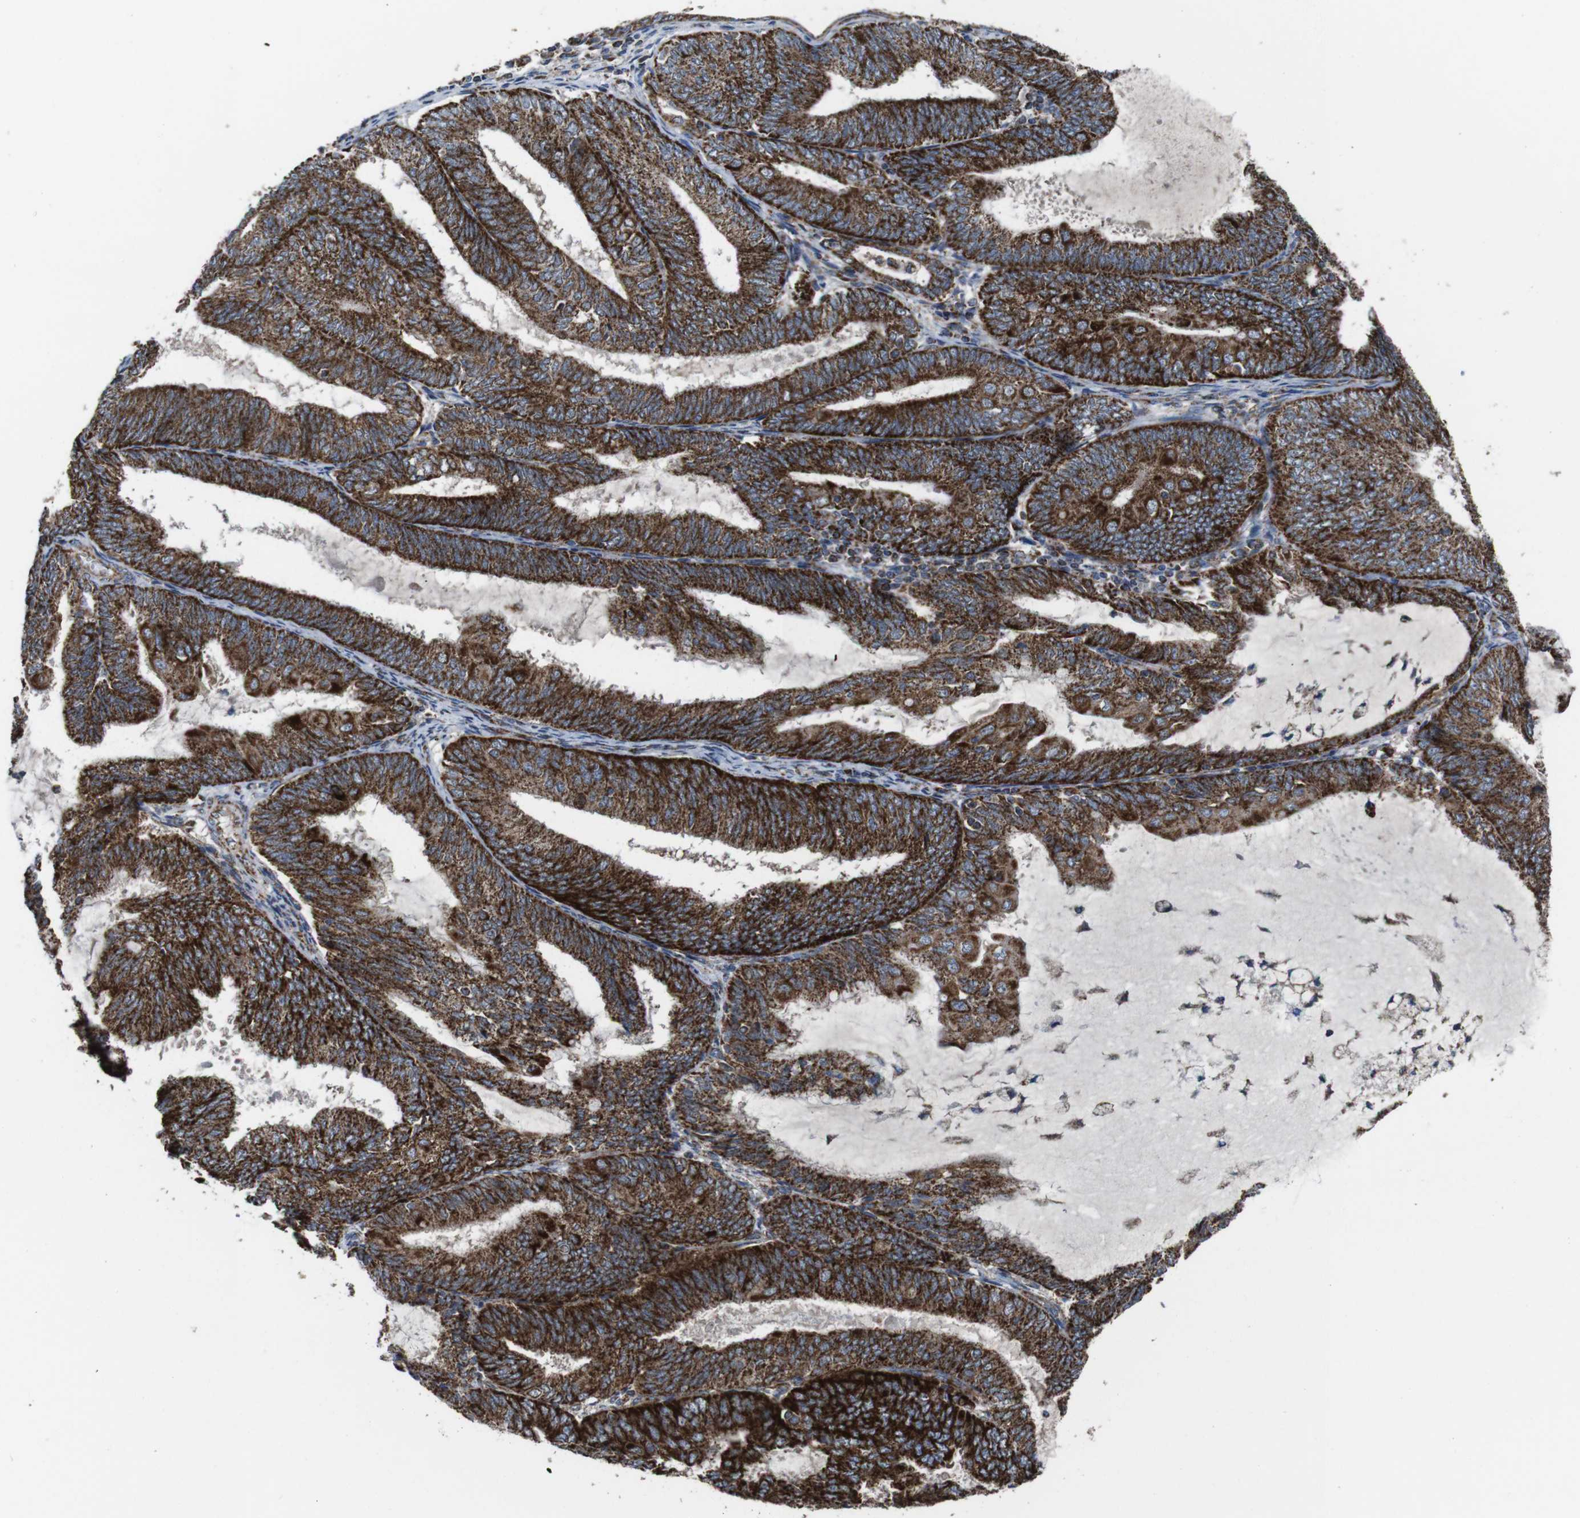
{"staining": {"intensity": "strong", "quantity": ">75%", "location": "cytoplasmic/membranous"}, "tissue": "endometrial cancer", "cell_type": "Tumor cells", "image_type": "cancer", "snomed": [{"axis": "morphology", "description": "Adenocarcinoma, NOS"}, {"axis": "topography", "description": "Endometrium"}], "caption": "Immunohistochemistry (DAB) staining of human endometrial cancer reveals strong cytoplasmic/membranous protein positivity in approximately >75% of tumor cells.", "gene": "HK1", "patient": {"sex": "female", "age": 81}}